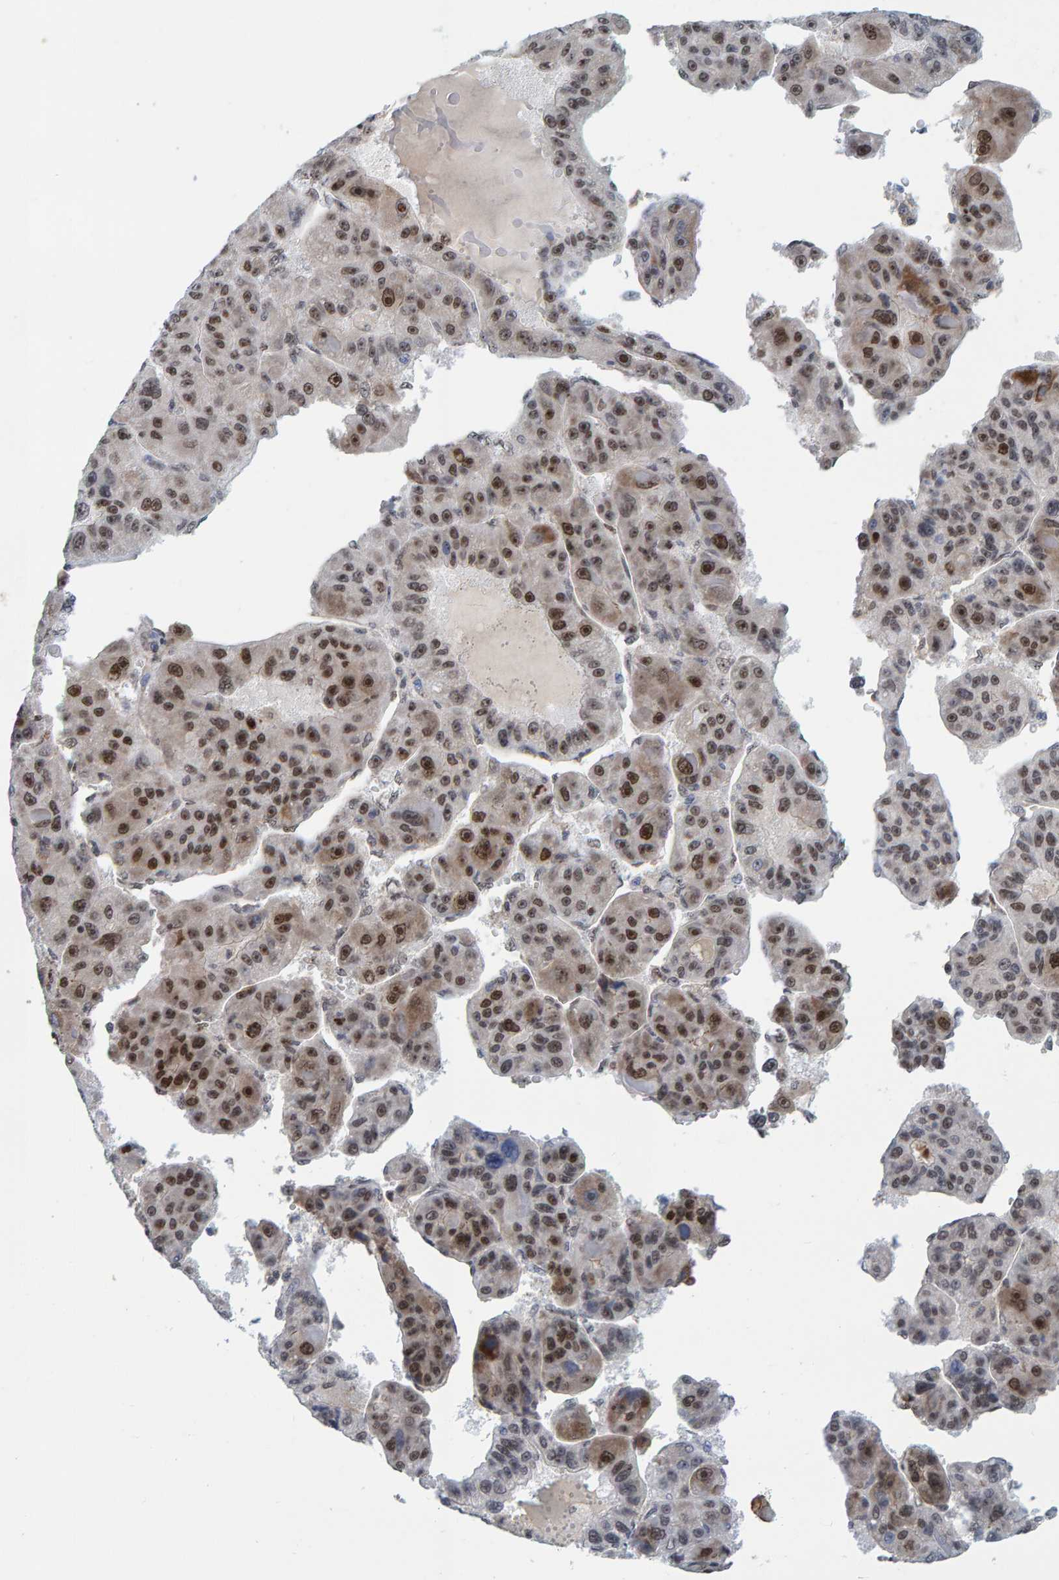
{"staining": {"intensity": "strong", "quantity": ">75%", "location": "nuclear"}, "tissue": "liver cancer", "cell_type": "Tumor cells", "image_type": "cancer", "snomed": [{"axis": "morphology", "description": "Carcinoma, Hepatocellular, NOS"}, {"axis": "topography", "description": "Liver"}], "caption": "Liver cancer was stained to show a protein in brown. There is high levels of strong nuclear expression in approximately >75% of tumor cells.", "gene": "POLR1E", "patient": {"sex": "male", "age": 76}}